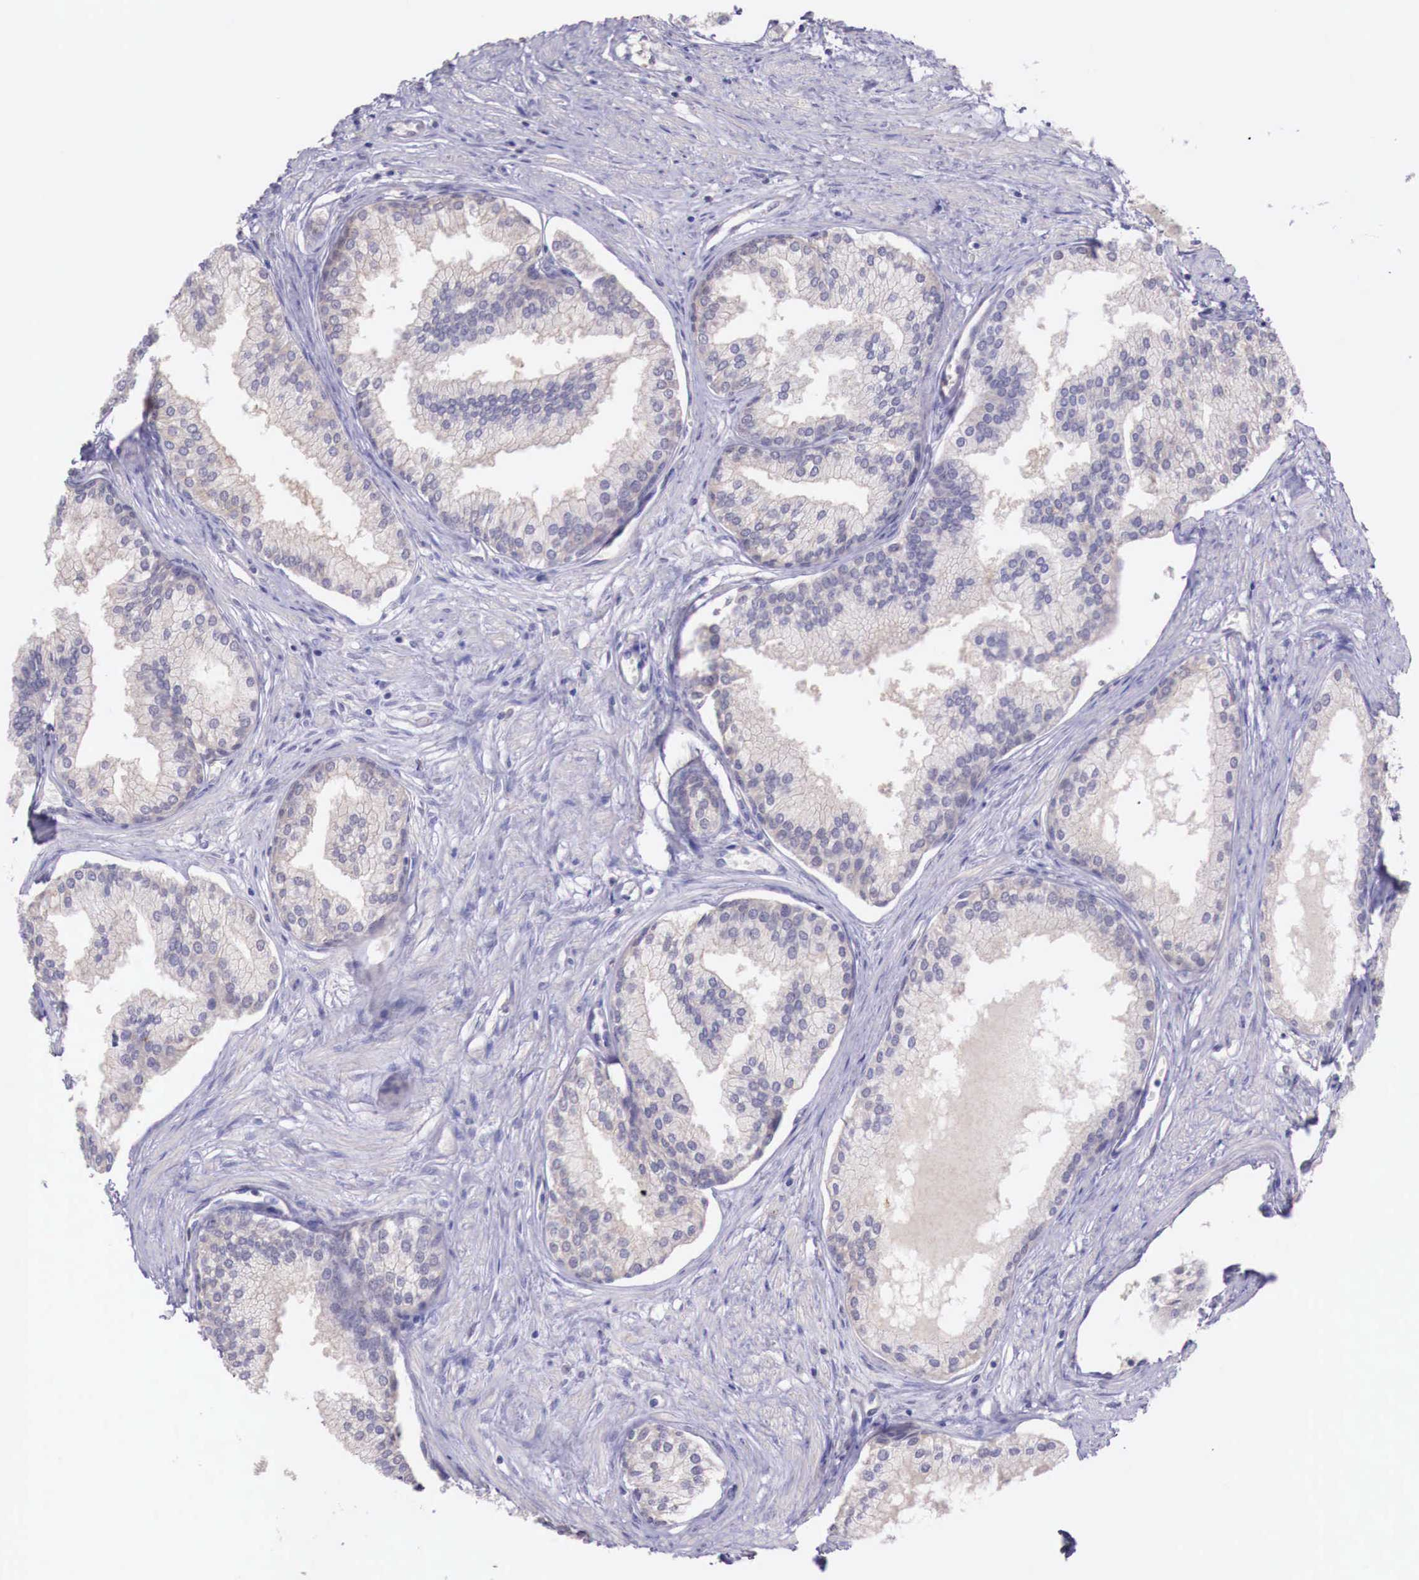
{"staining": {"intensity": "weak", "quantity": ">75%", "location": "cytoplasmic/membranous"}, "tissue": "prostate", "cell_type": "Glandular cells", "image_type": "normal", "snomed": [{"axis": "morphology", "description": "Normal tissue, NOS"}, {"axis": "topography", "description": "Prostate"}], "caption": "The photomicrograph exhibits staining of benign prostate, revealing weak cytoplasmic/membranous protein positivity (brown color) within glandular cells.", "gene": "GAB2", "patient": {"sex": "male", "age": 68}}